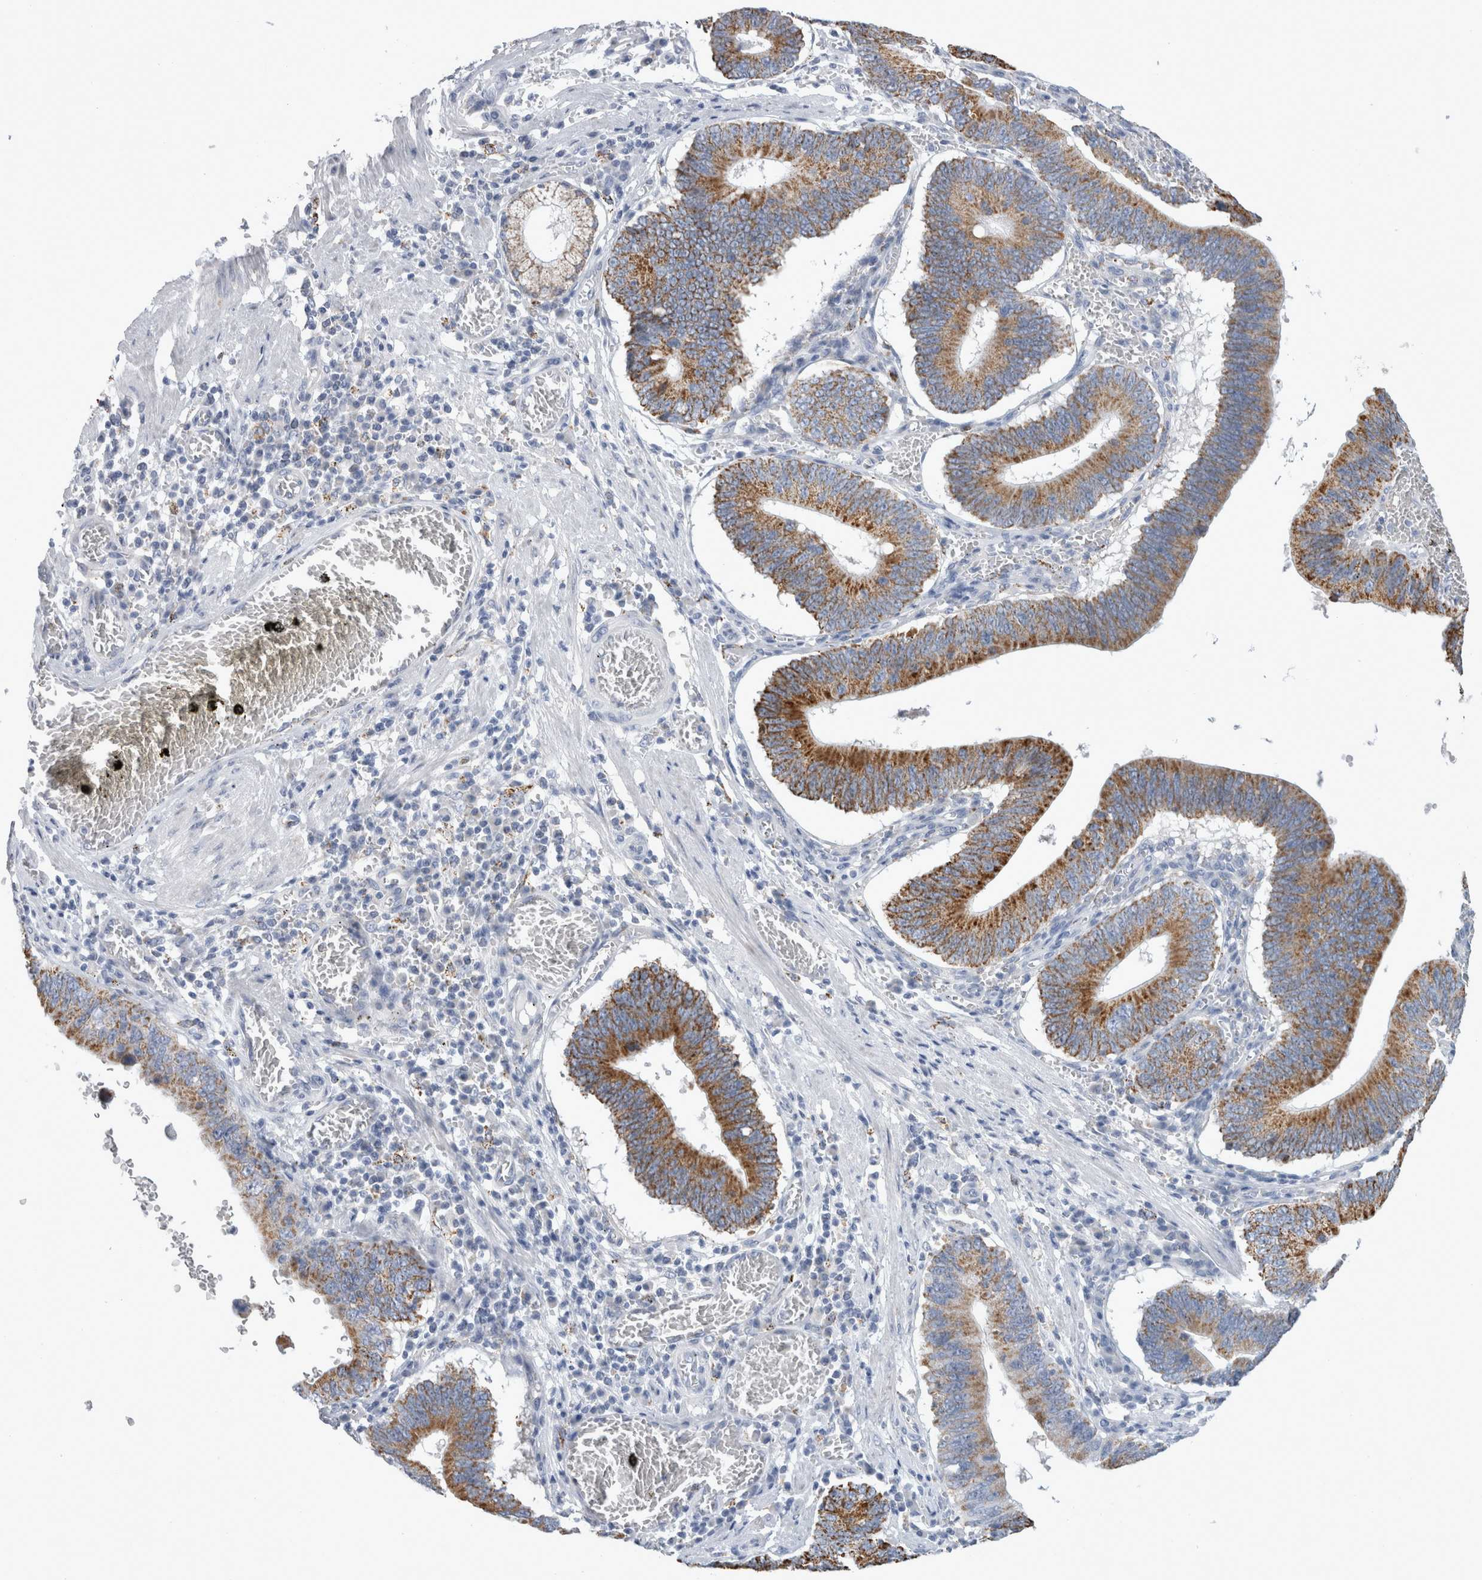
{"staining": {"intensity": "strong", "quantity": ">75%", "location": "cytoplasmic/membranous"}, "tissue": "stomach cancer", "cell_type": "Tumor cells", "image_type": "cancer", "snomed": [{"axis": "morphology", "description": "Adenocarcinoma, NOS"}, {"axis": "topography", "description": "Stomach"}, {"axis": "topography", "description": "Gastric cardia"}], "caption": "A micrograph of stomach cancer stained for a protein shows strong cytoplasmic/membranous brown staining in tumor cells.", "gene": "GATM", "patient": {"sex": "male", "age": 59}}